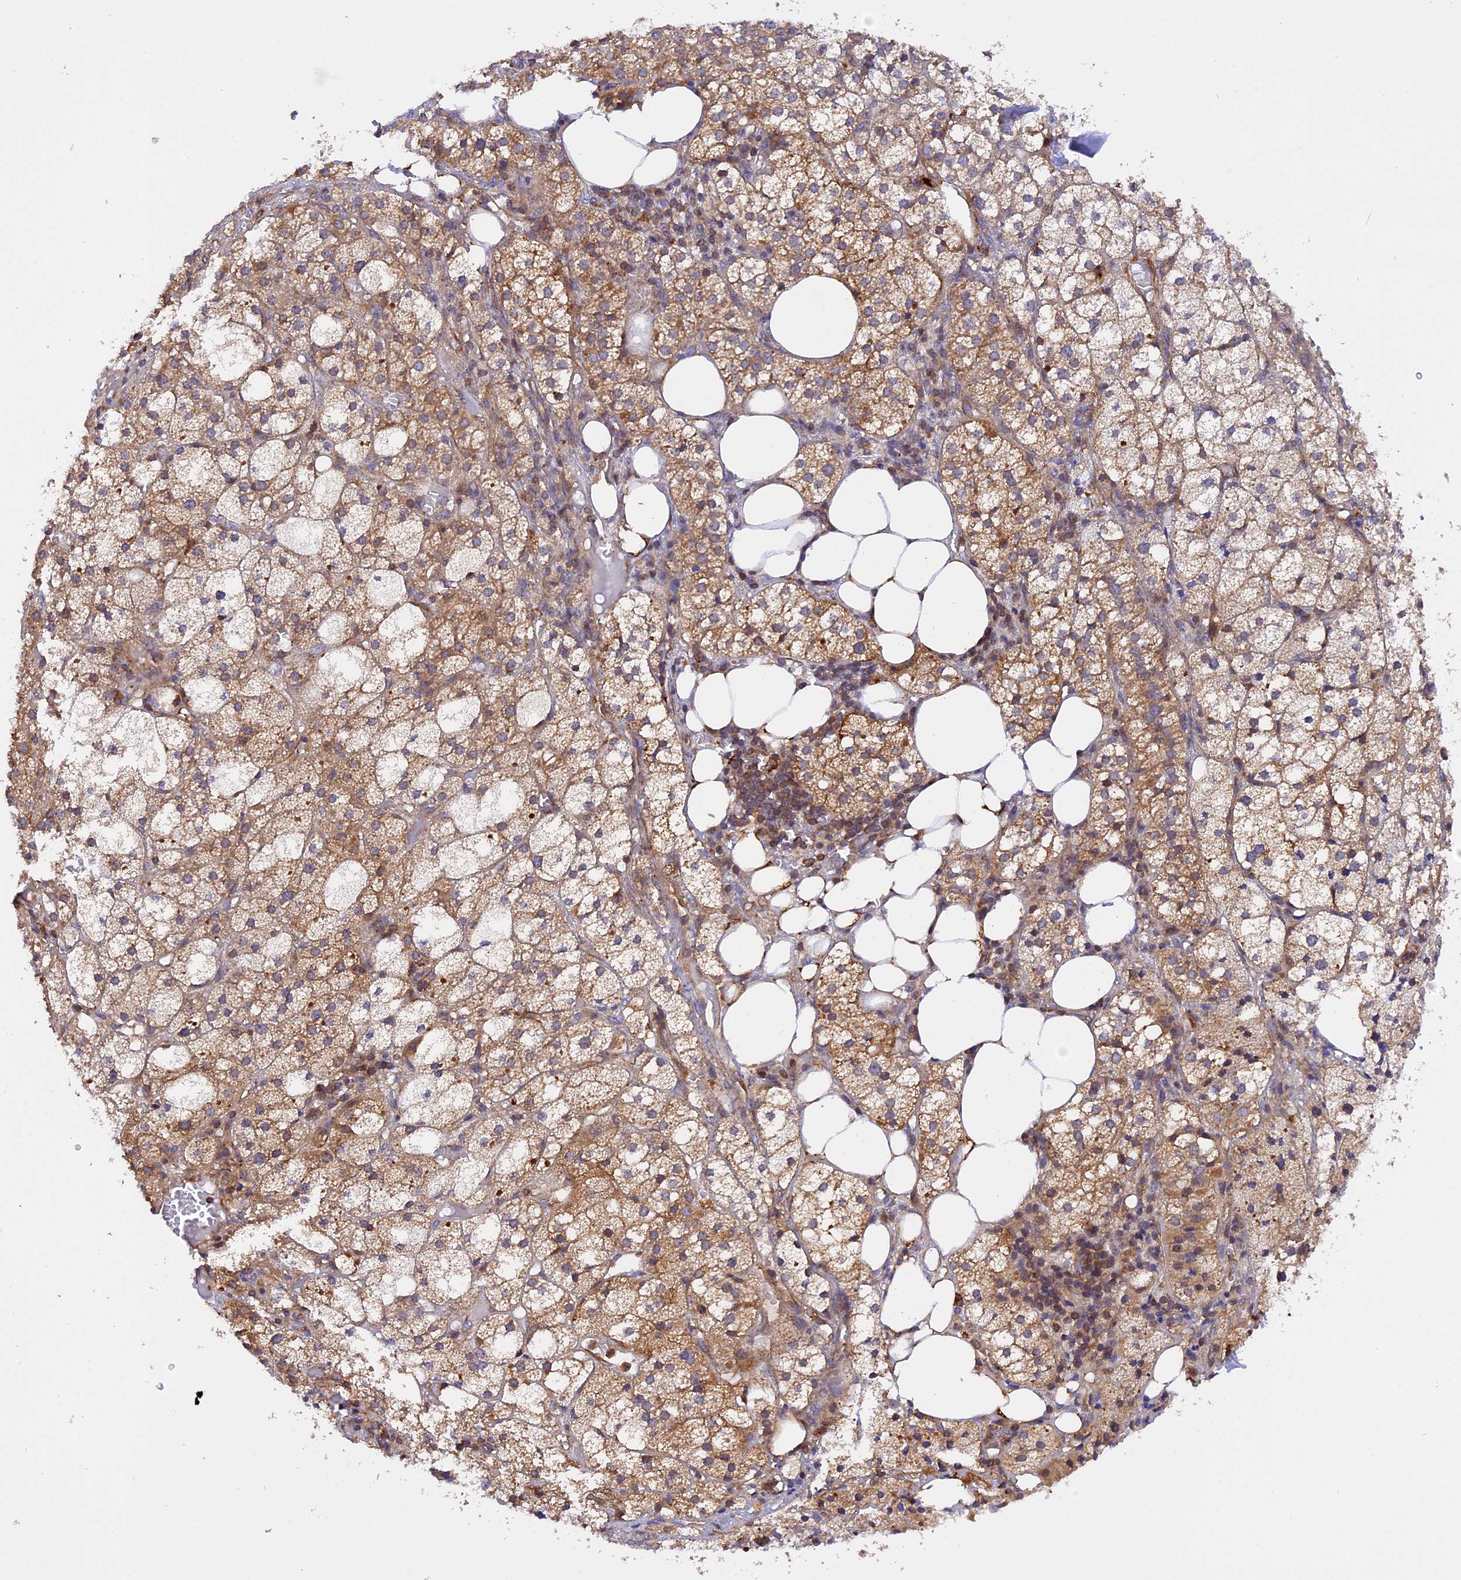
{"staining": {"intensity": "moderate", "quantity": ">75%", "location": "cytoplasmic/membranous"}, "tissue": "adrenal gland", "cell_type": "Glandular cells", "image_type": "normal", "snomed": [{"axis": "morphology", "description": "Normal tissue, NOS"}, {"axis": "topography", "description": "Adrenal gland"}], "caption": "Adrenal gland stained with DAB (3,3'-diaminobenzidine) IHC shows medium levels of moderate cytoplasmic/membranous staining in about >75% of glandular cells.", "gene": "C5orf22", "patient": {"sex": "female", "age": 61}}